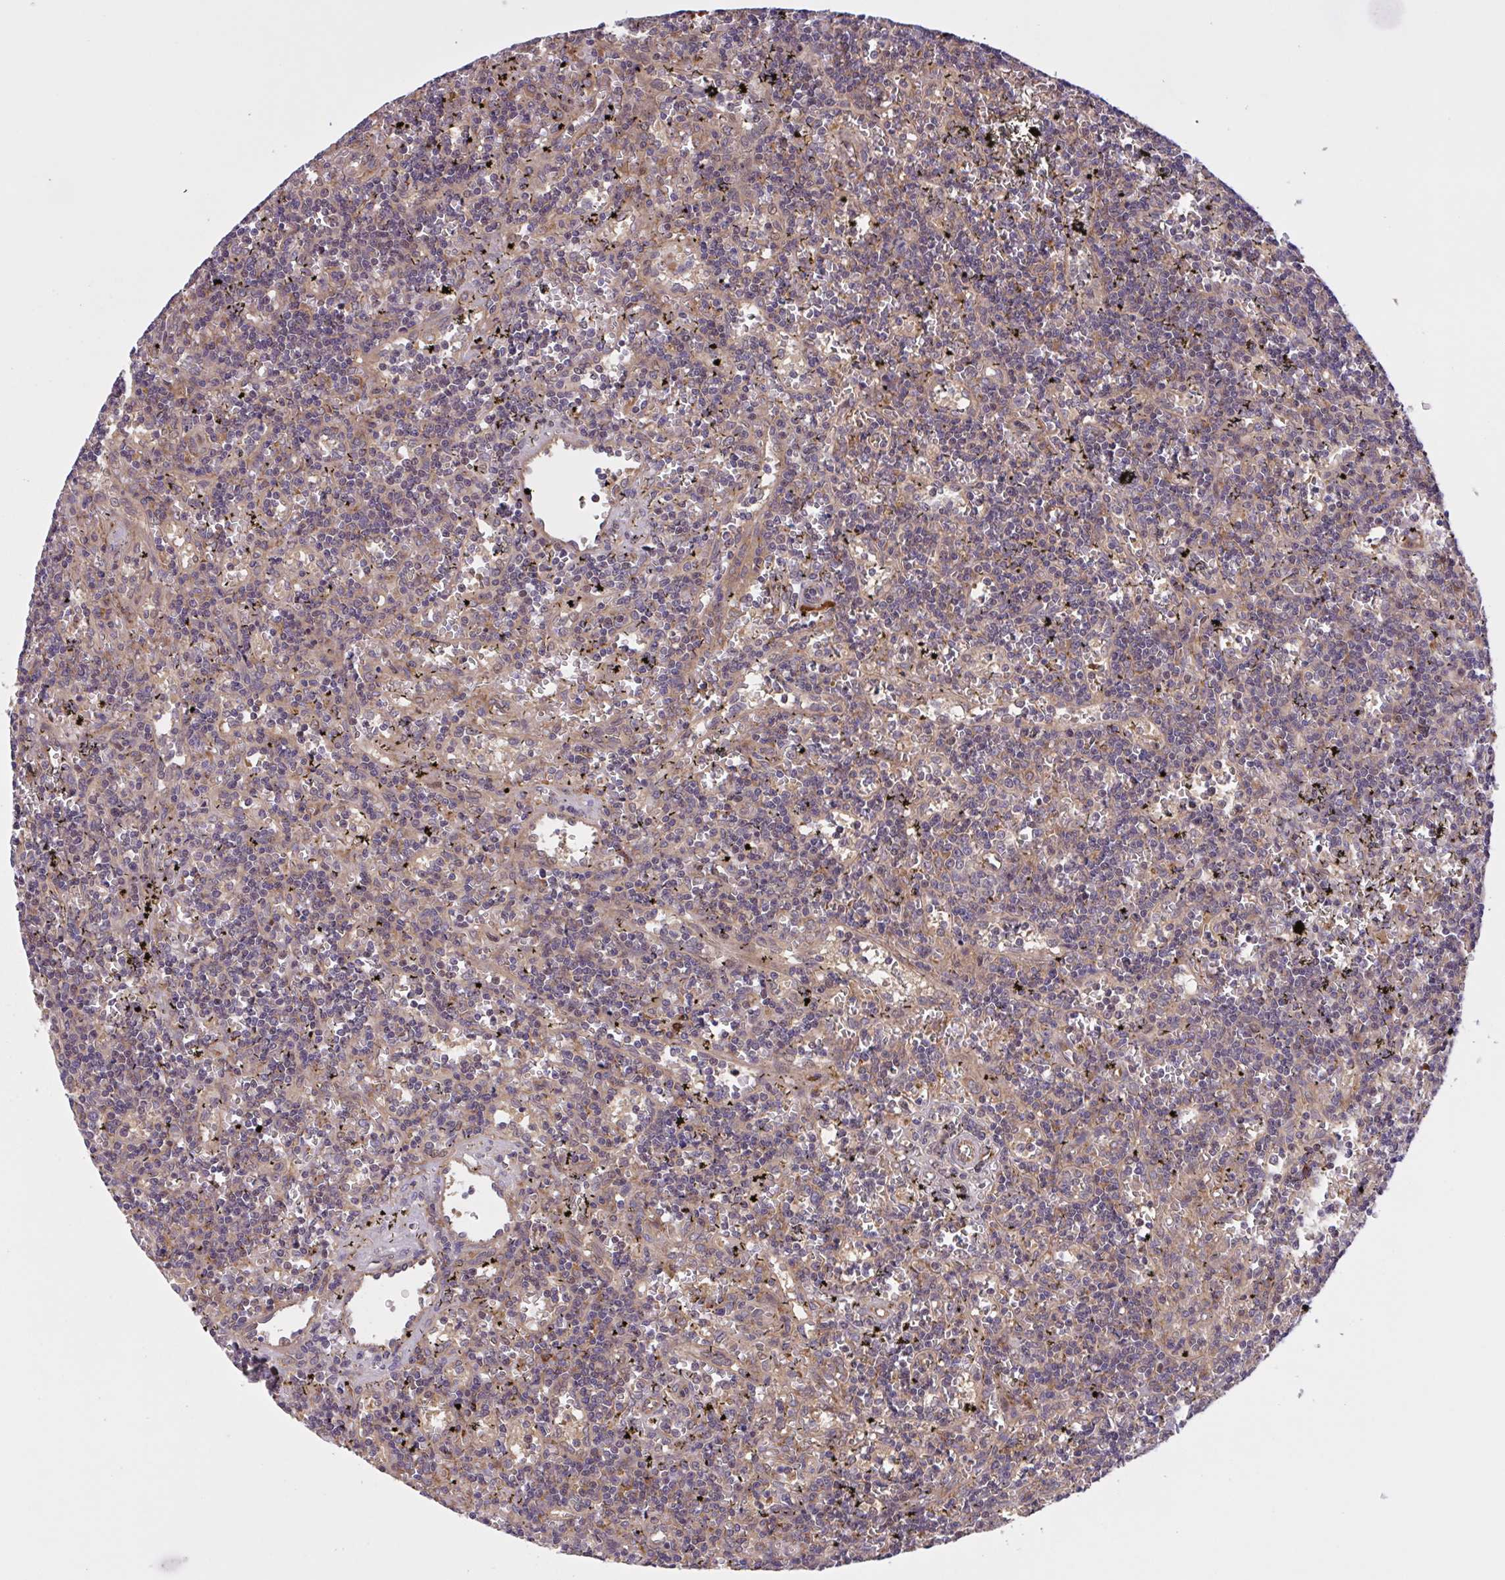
{"staining": {"intensity": "negative", "quantity": "none", "location": "none"}, "tissue": "lymphoma", "cell_type": "Tumor cells", "image_type": "cancer", "snomed": [{"axis": "morphology", "description": "Malignant lymphoma, non-Hodgkin's type, Low grade"}, {"axis": "topography", "description": "Spleen"}], "caption": "A micrograph of malignant lymphoma, non-Hodgkin's type (low-grade) stained for a protein shows no brown staining in tumor cells. (DAB immunohistochemistry visualized using brightfield microscopy, high magnification).", "gene": "INTS10", "patient": {"sex": "male", "age": 60}}